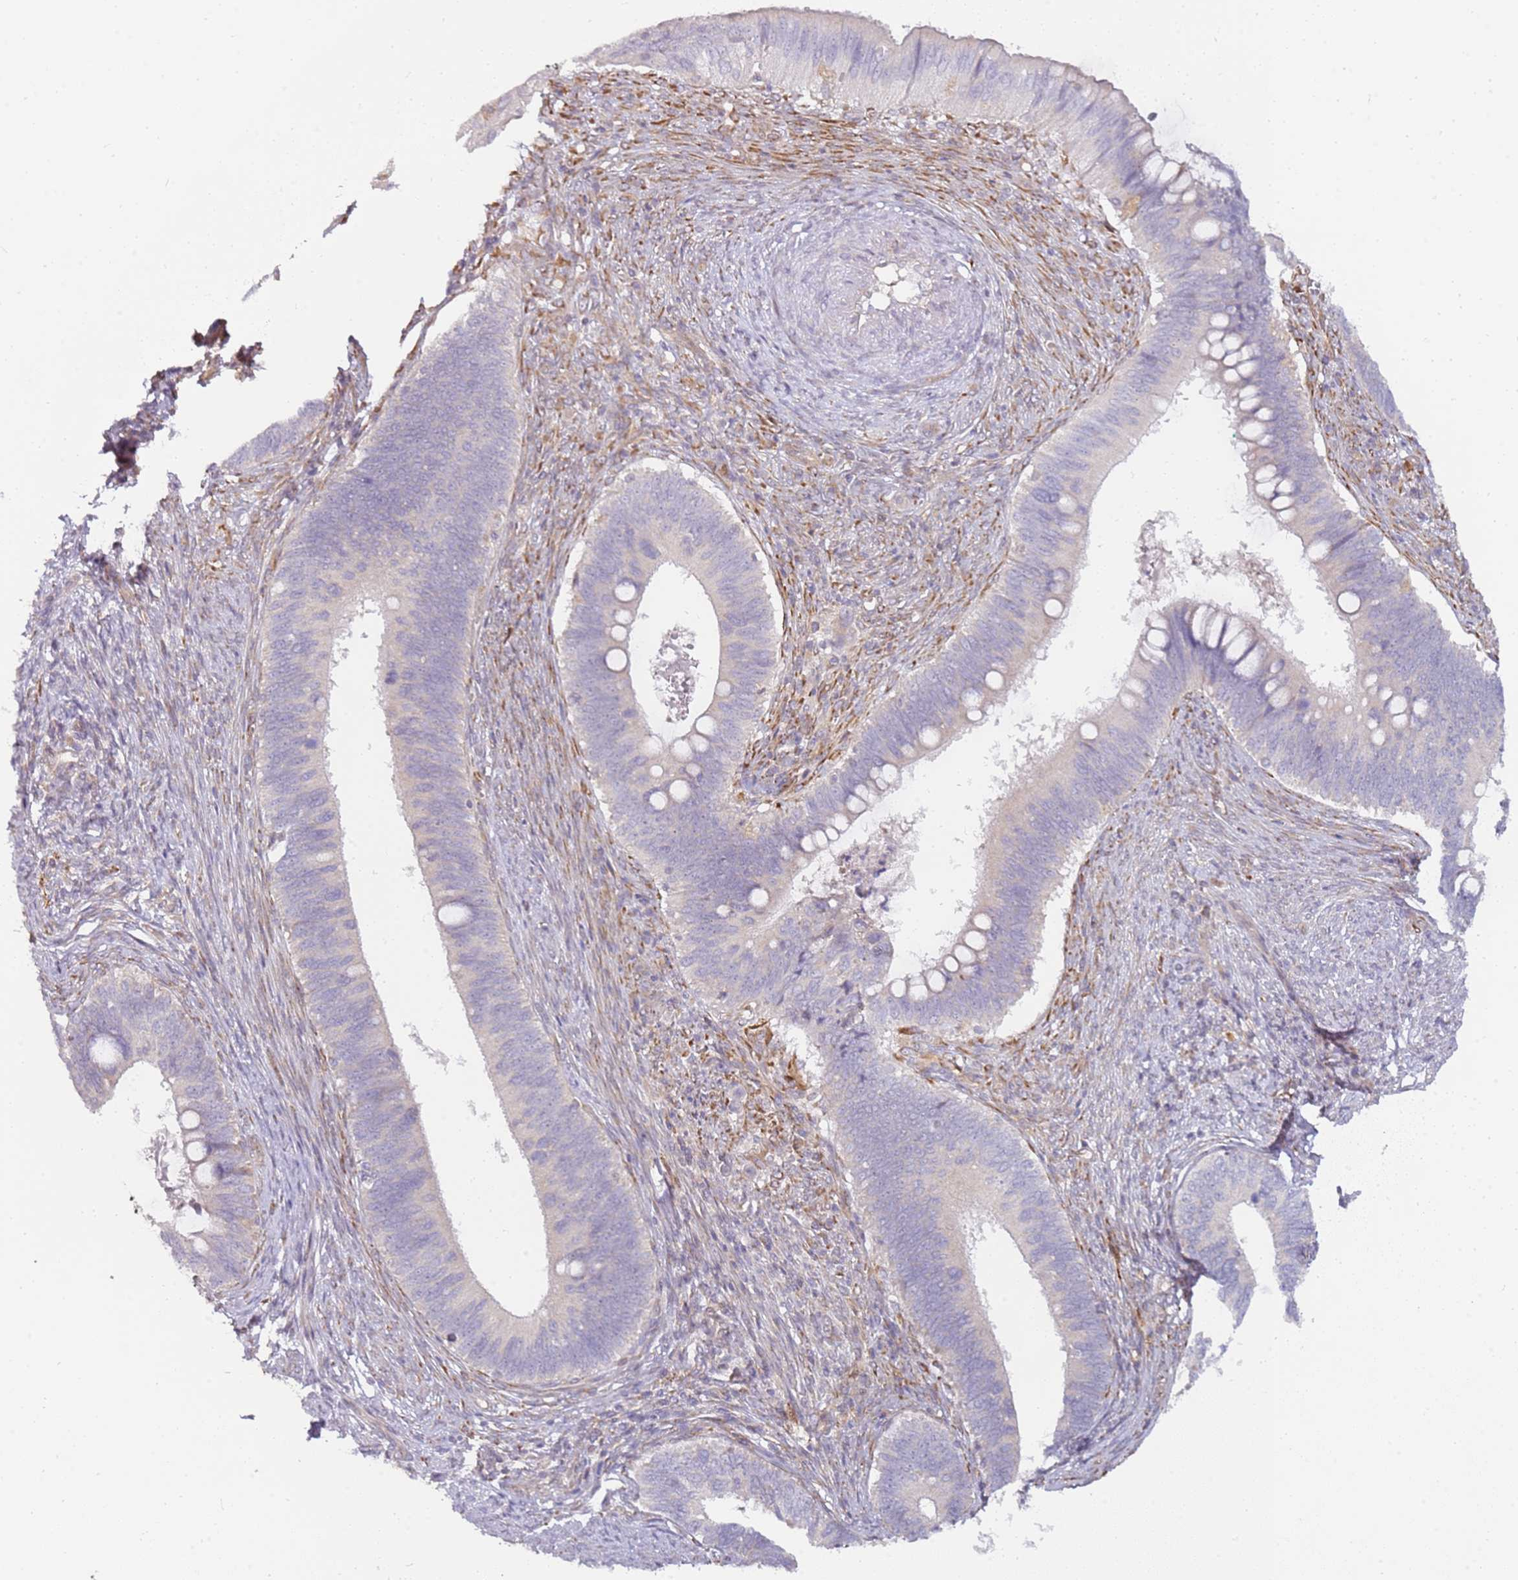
{"staining": {"intensity": "negative", "quantity": "none", "location": "none"}, "tissue": "cervical cancer", "cell_type": "Tumor cells", "image_type": "cancer", "snomed": [{"axis": "morphology", "description": "Adenocarcinoma, NOS"}, {"axis": "topography", "description": "Cervix"}], "caption": "Immunohistochemistry (IHC) of human cervical adenocarcinoma reveals no positivity in tumor cells.", "gene": "GRAP", "patient": {"sex": "female", "age": 42}}